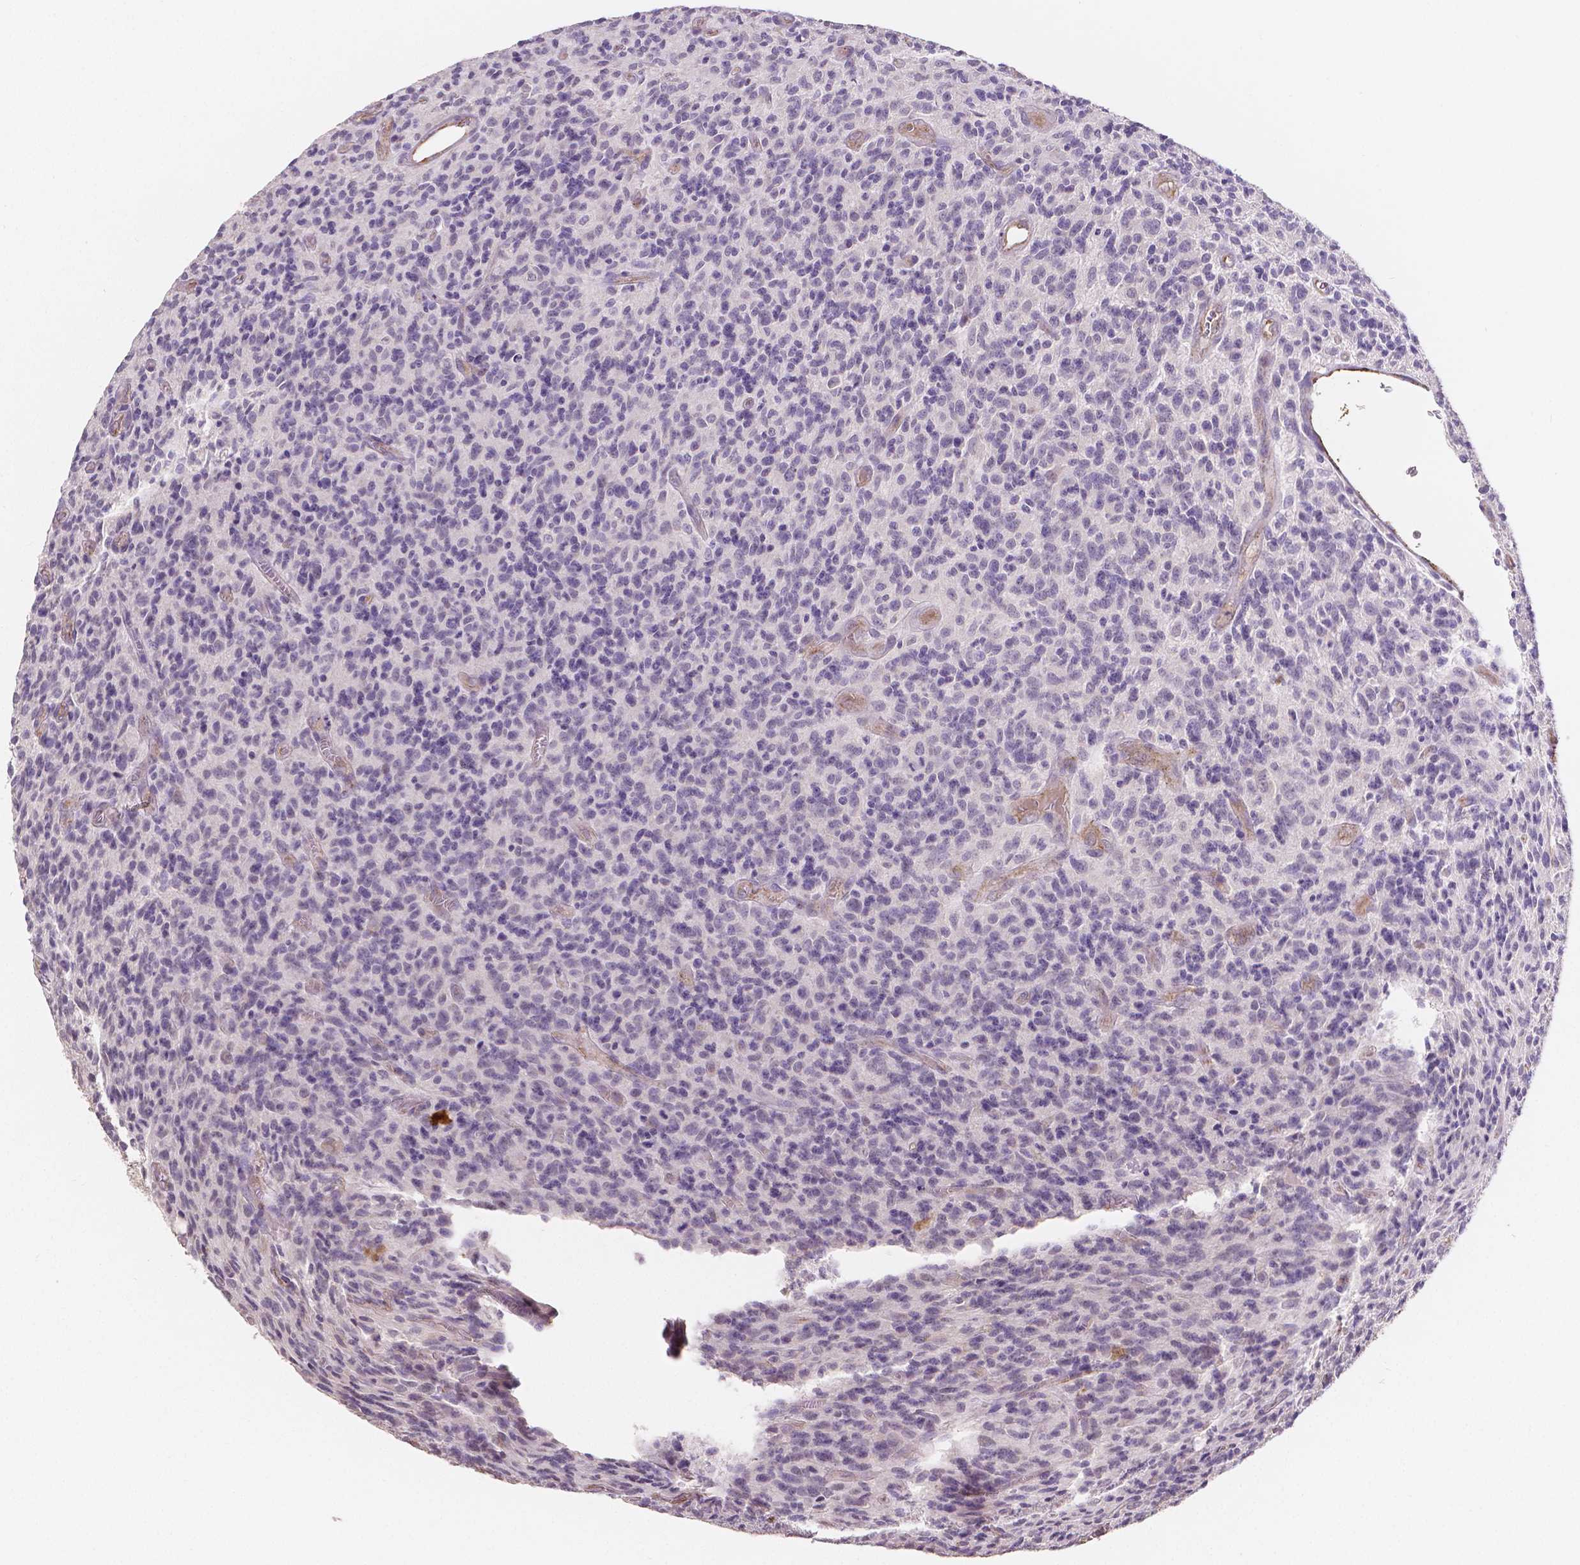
{"staining": {"intensity": "negative", "quantity": "none", "location": "none"}, "tissue": "glioma", "cell_type": "Tumor cells", "image_type": "cancer", "snomed": [{"axis": "morphology", "description": "Glioma, malignant, High grade"}, {"axis": "topography", "description": "Brain"}], "caption": "Immunohistochemical staining of glioma displays no significant positivity in tumor cells.", "gene": "ELAVL2", "patient": {"sex": "male", "age": 76}}